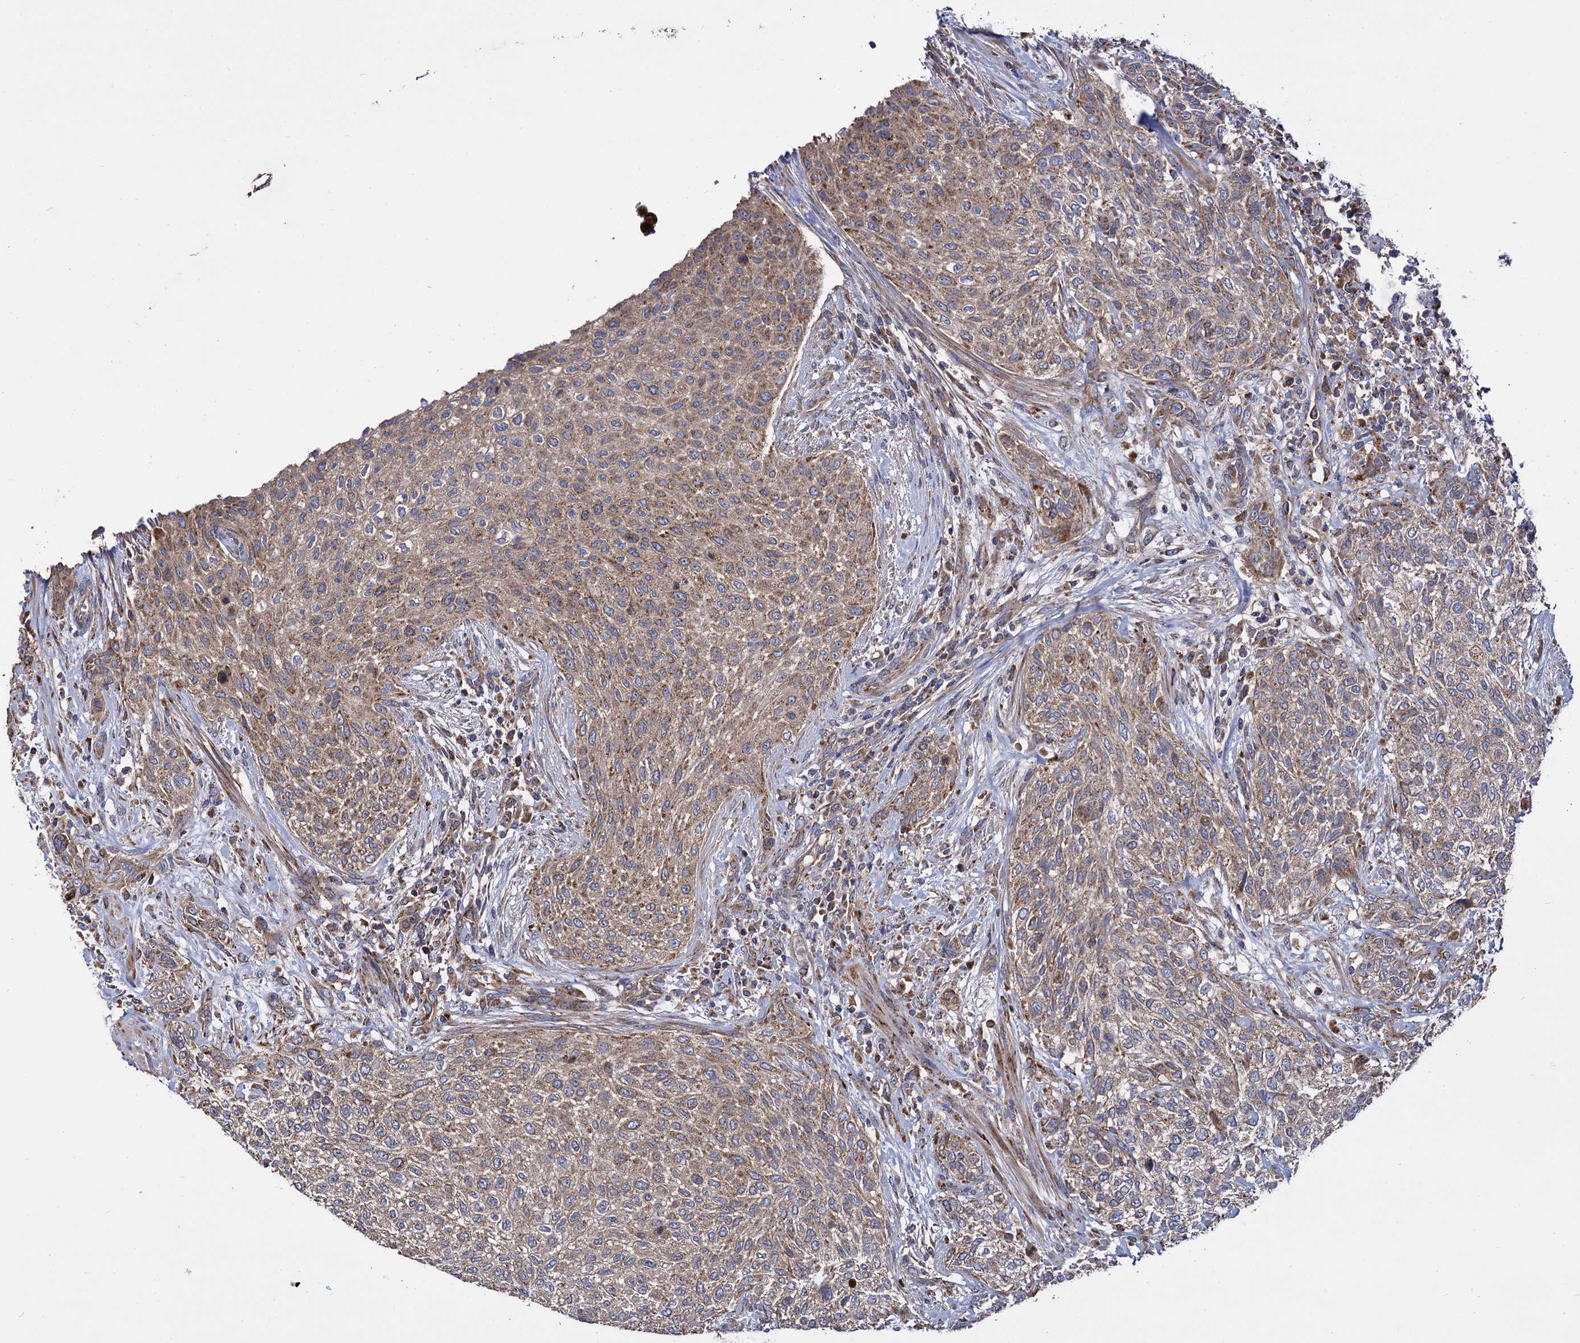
{"staining": {"intensity": "moderate", "quantity": ">75%", "location": "cytoplasmic/membranous"}, "tissue": "urothelial cancer", "cell_type": "Tumor cells", "image_type": "cancer", "snomed": [{"axis": "morphology", "description": "Normal tissue, NOS"}, {"axis": "morphology", "description": "Urothelial carcinoma, NOS"}, {"axis": "topography", "description": "Urinary bladder"}, {"axis": "topography", "description": "Peripheral nerve tissue"}], "caption": "Immunohistochemical staining of transitional cell carcinoma shows medium levels of moderate cytoplasmic/membranous protein staining in approximately >75% of tumor cells.", "gene": "IQCH", "patient": {"sex": "male", "age": 35}}